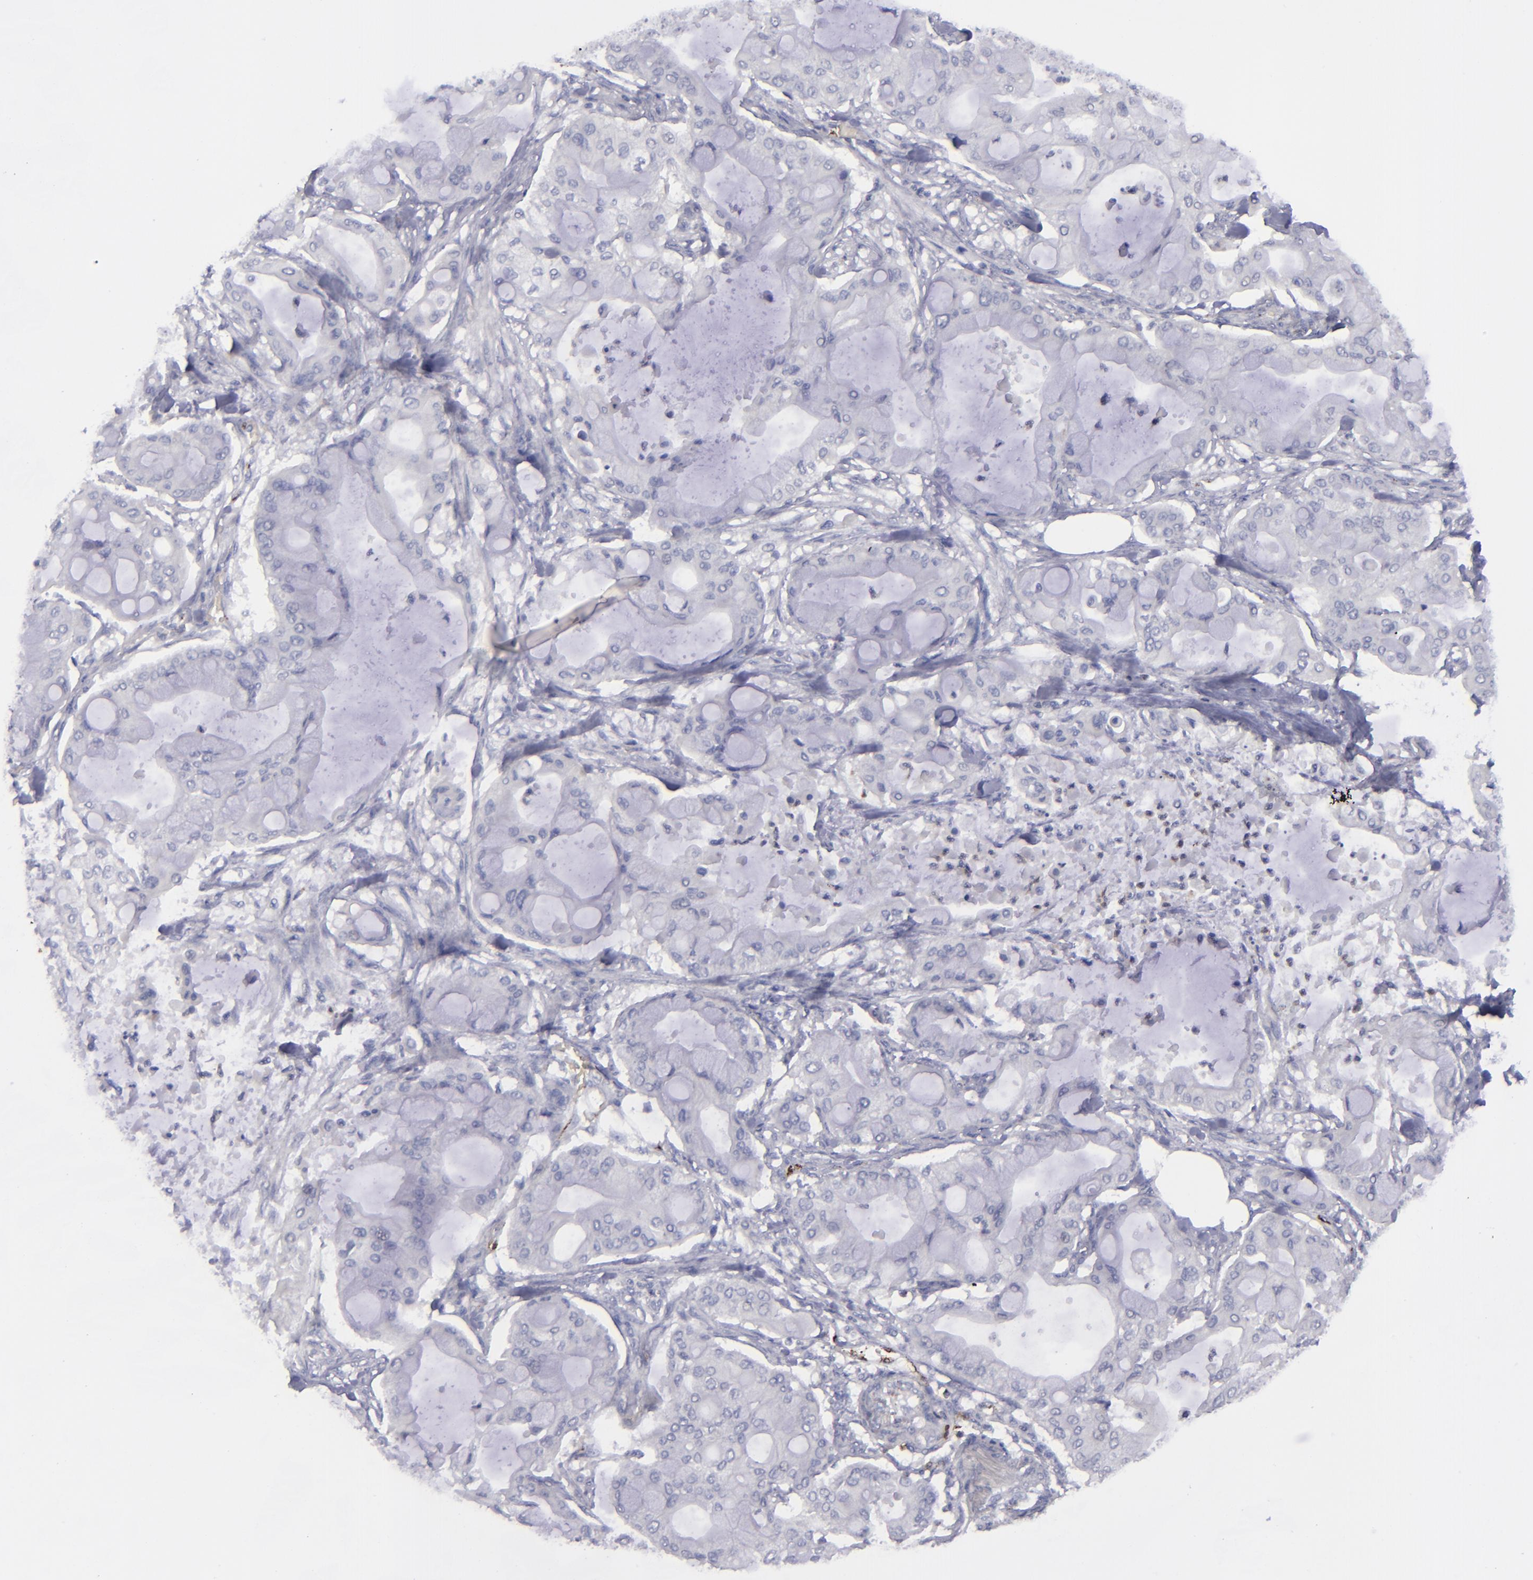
{"staining": {"intensity": "negative", "quantity": "none", "location": "none"}, "tissue": "pancreatic cancer", "cell_type": "Tumor cells", "image_type": "cancer", "snomed": [{"axis": "morphology", "description": "Adenocarcinoma, NOS"}, {"axis": "morphology", "description": "Adenocarcinoma, metastatic, NOS"}, {"axis": "topography", "description": "Lymph node"}, {"axis": "topography", "description": "Pancreas"}, {"axis": "topography", "description": "Duodenum"}], "caption": "High magnification brightfield microscopy of adenocarcinoma (pancreatic) stained with DAB (3,3'-diaminobenzidine) (brown) and counterstained with hematoxylin (blue): tumor cells show no significant positivity. Nuclei are stained in blue.", "gene": "CD27", "patient": {"sex": "female", "age": 64}}